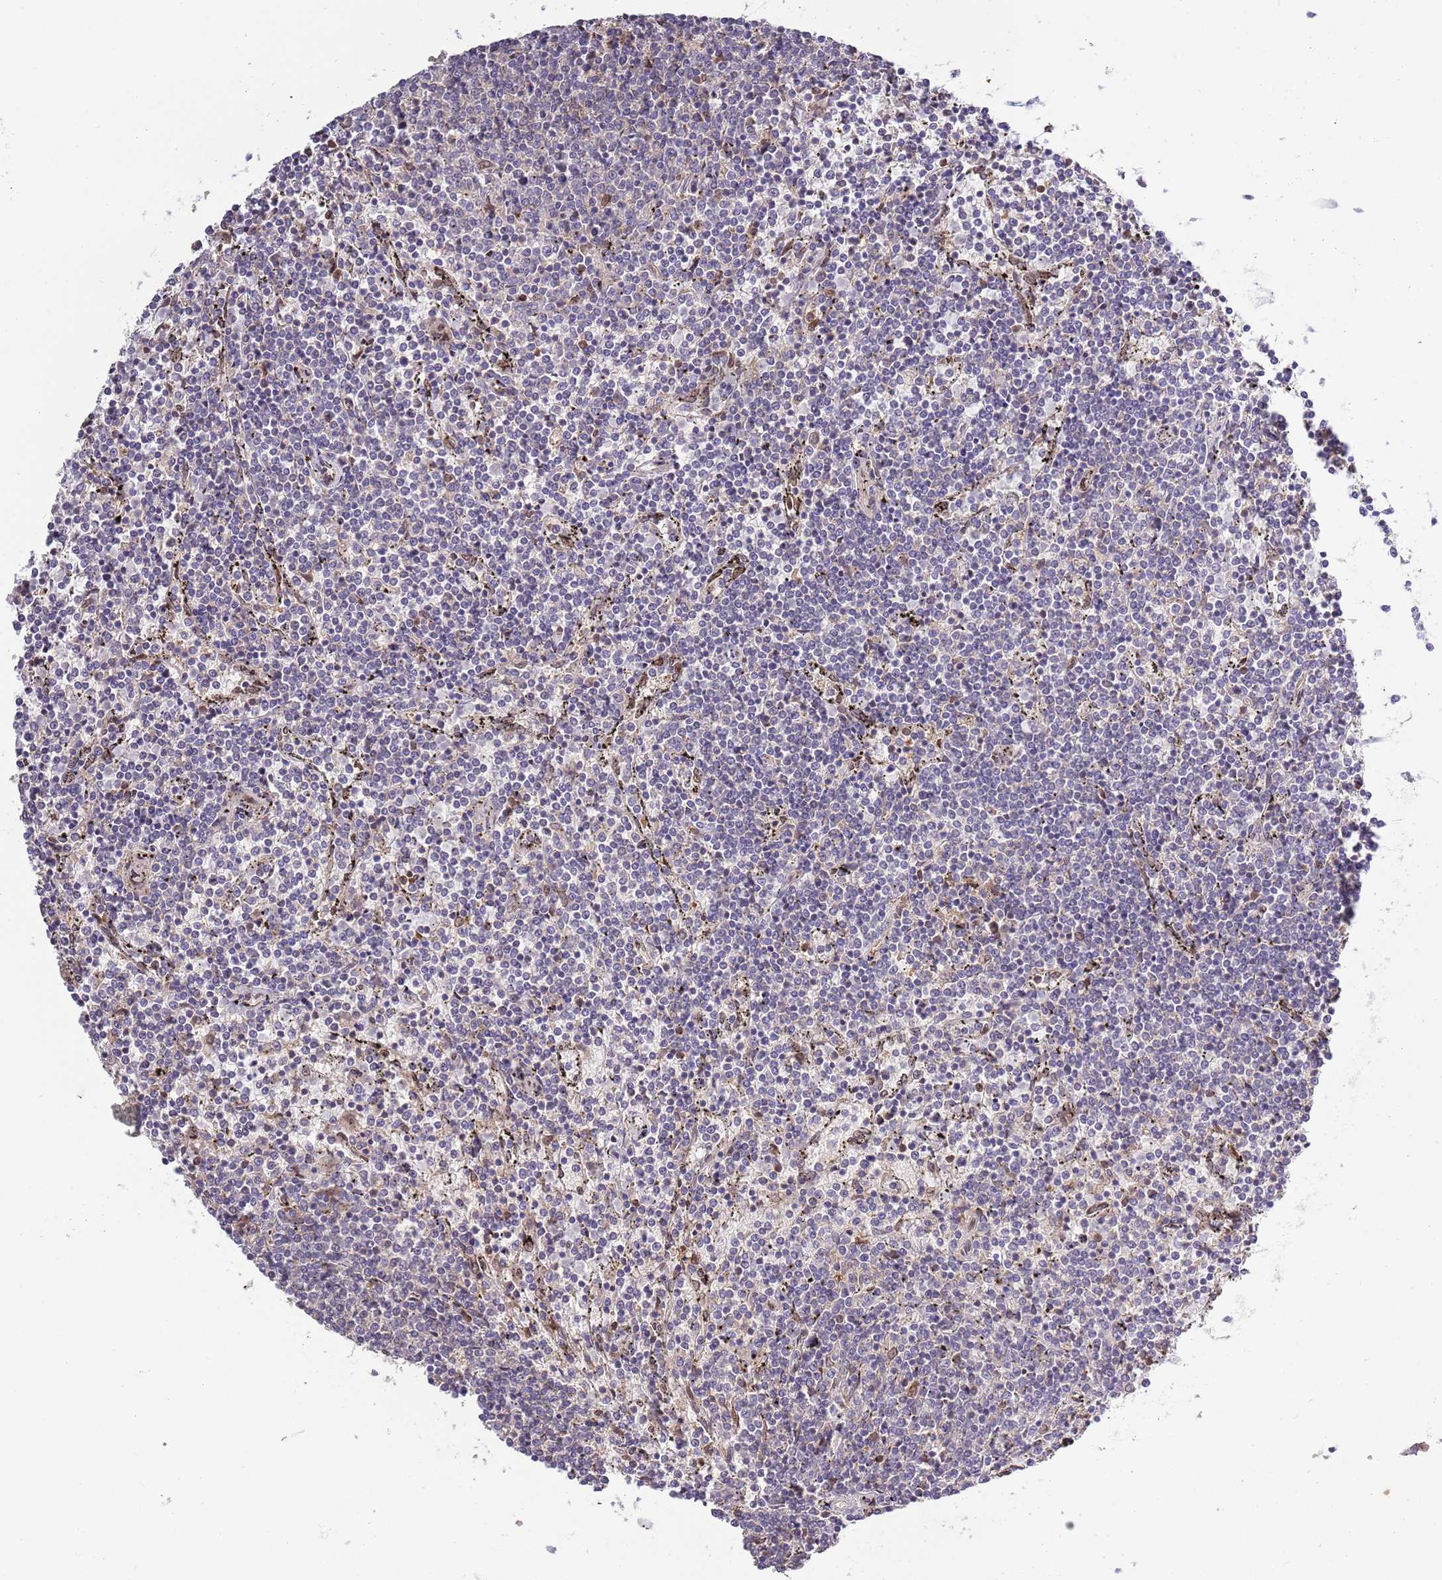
{"staining": {"intensity": "negative", "quantity": "none", "location": "none"}, "tissue": "lymphoma", "cell_type": "Tumor cells", "image_type": "cancer", "snomed": [{"axis": "morphology", "description": "Malignant lymphoma, non-Hodgkin's type, Low grade"}, {"axis": "topography", "description": "Spleen"}], "caption": "This is a micrograph of IHC staining of lymphoma, which shows no expression in tumor cells.", "gene": "ZNF665", "patient": {"sex": "female", "age": 50}}